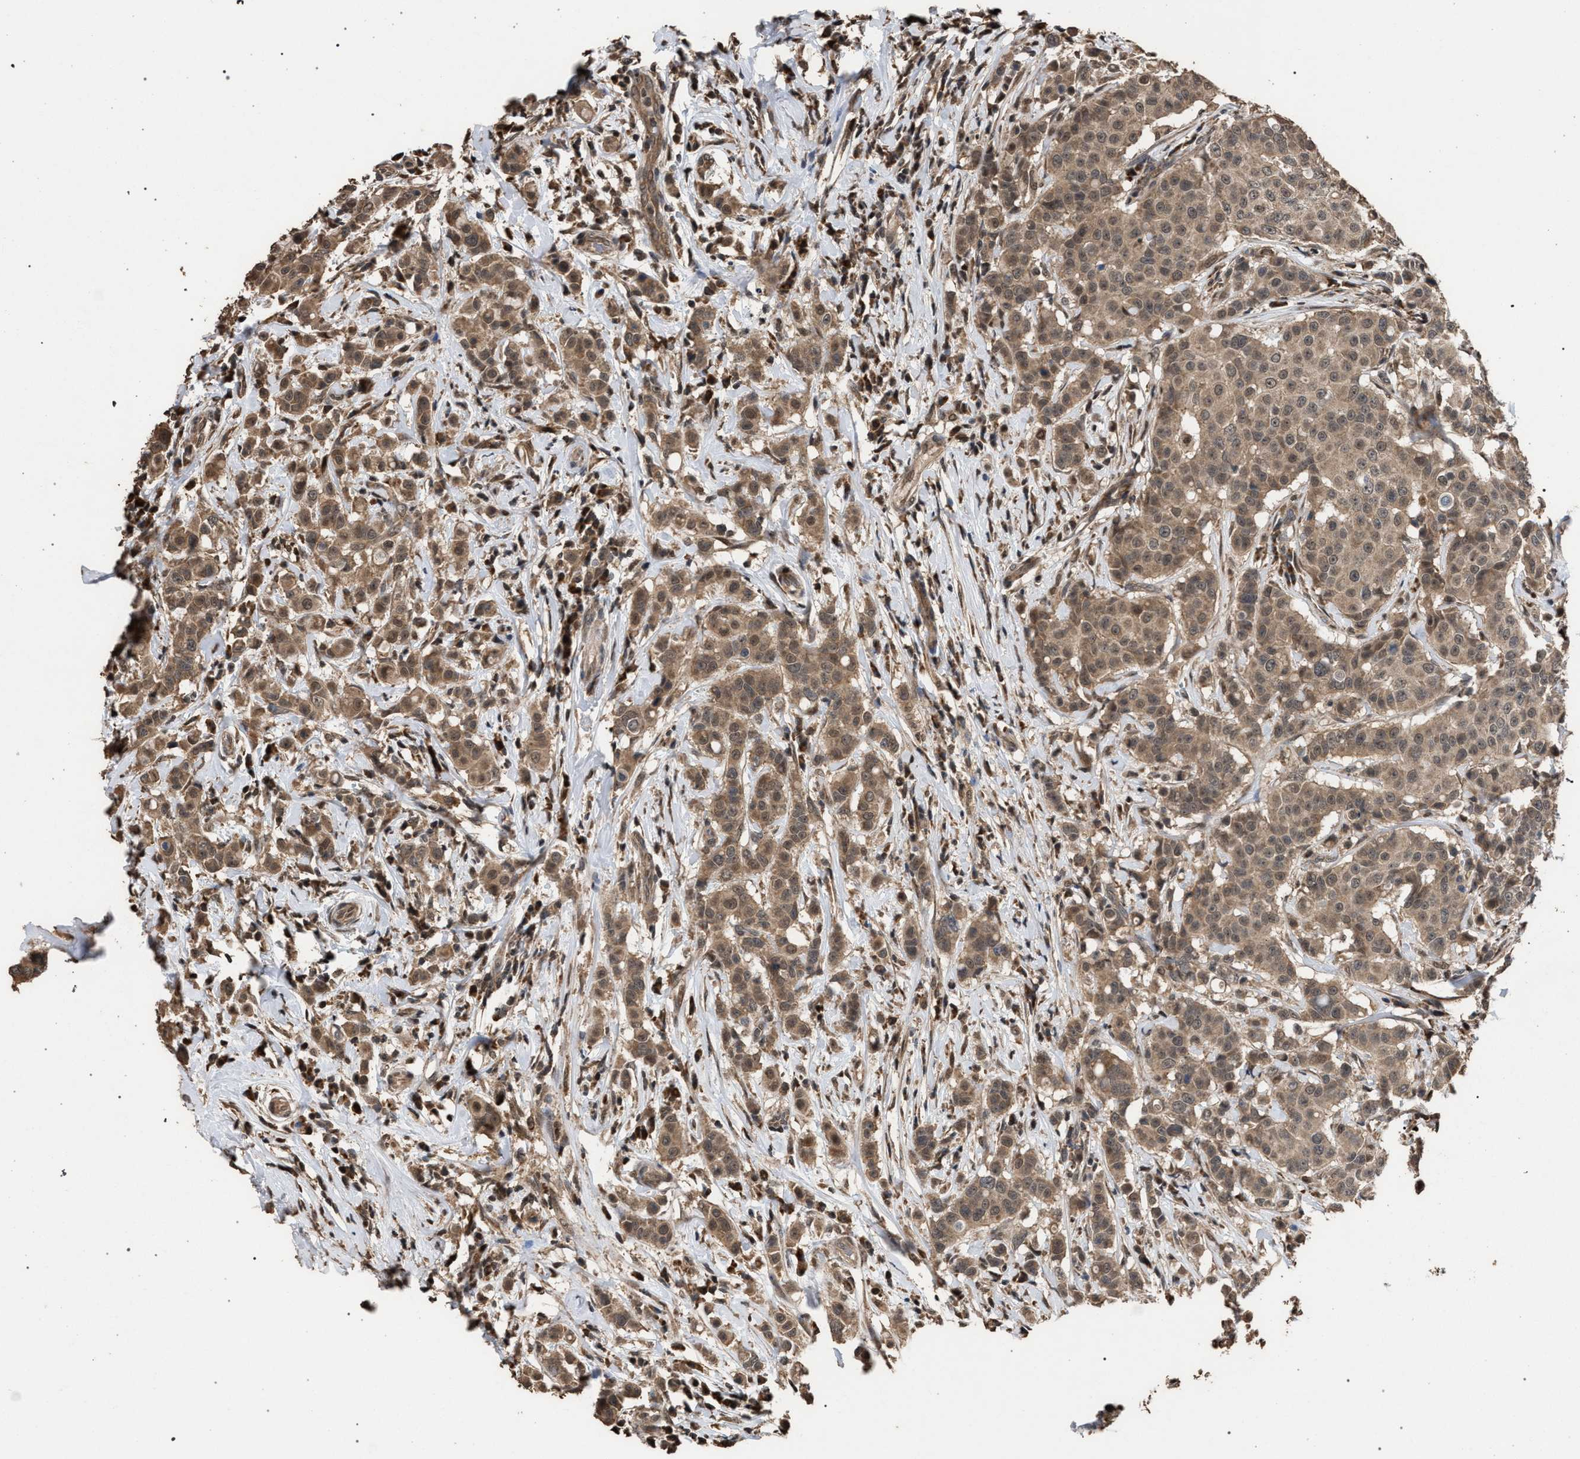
{"staining": {"intensity": "moderate", "quantity": ">75%", "location": "cytoplasmic/membranous"}, "tissue": "breast cancer", "cell_type": "Tumor cells", "image_type": "cancer", "snomed": [{"axis": "morphology", "description": "Duct carcinoma"}, {"axis": "topography", "description": "Breast"}], "caption": "Brown immunohistochemical staining in invasive ductal carcinoma (breast) displays moderate cytoplasmic/membranous expression in approximately >75% of tumor cells. Immunohistochemistry (ihc) stains the protein in brown and the nuclei are stained blue.", "gene": "NAA35", "patient": {"sex": "female", "age": 27}}